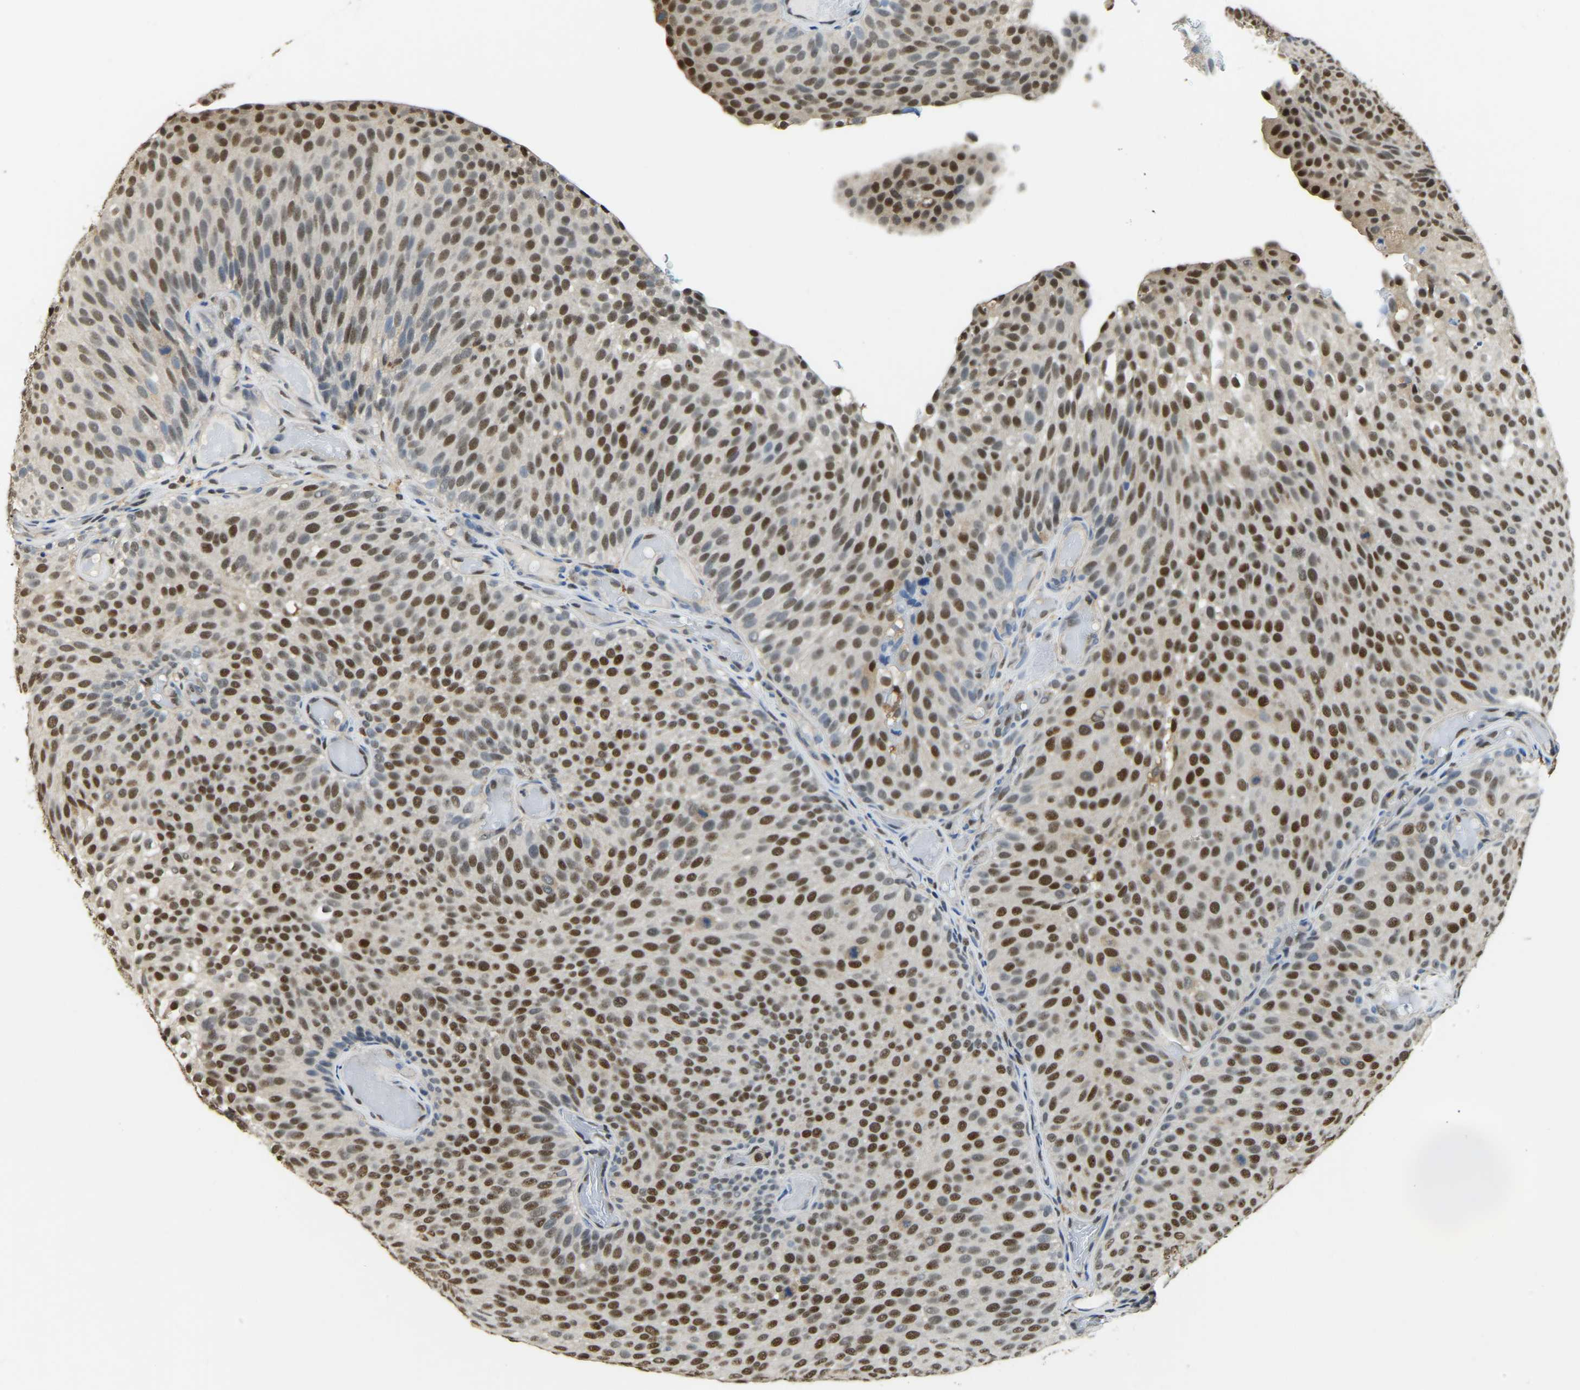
{"staining": {"intensity": "strong", "quantity": ">75%", "location": "cytoplasmic/membranous,nuclear"}, "tissue": "urothelial cancer", "cell_type": "Tumor cells", "image_type": "cancer", "snomed": [{"axis": "morphology", "description": "Urothelial carcinoma, Low grade"}, {"axis": "topography", "description": "Urinary bladder"}], "caption": "DAB (3,3'-diaminobenzidine) immunohistochemical staining of urothelial cancer demonstrates strong cytoplasmic/membranous and nuclear protein expression in about >75% of tumor cells.", "gene": "NANS", "patient": {"sex": "male", "age": 78}}